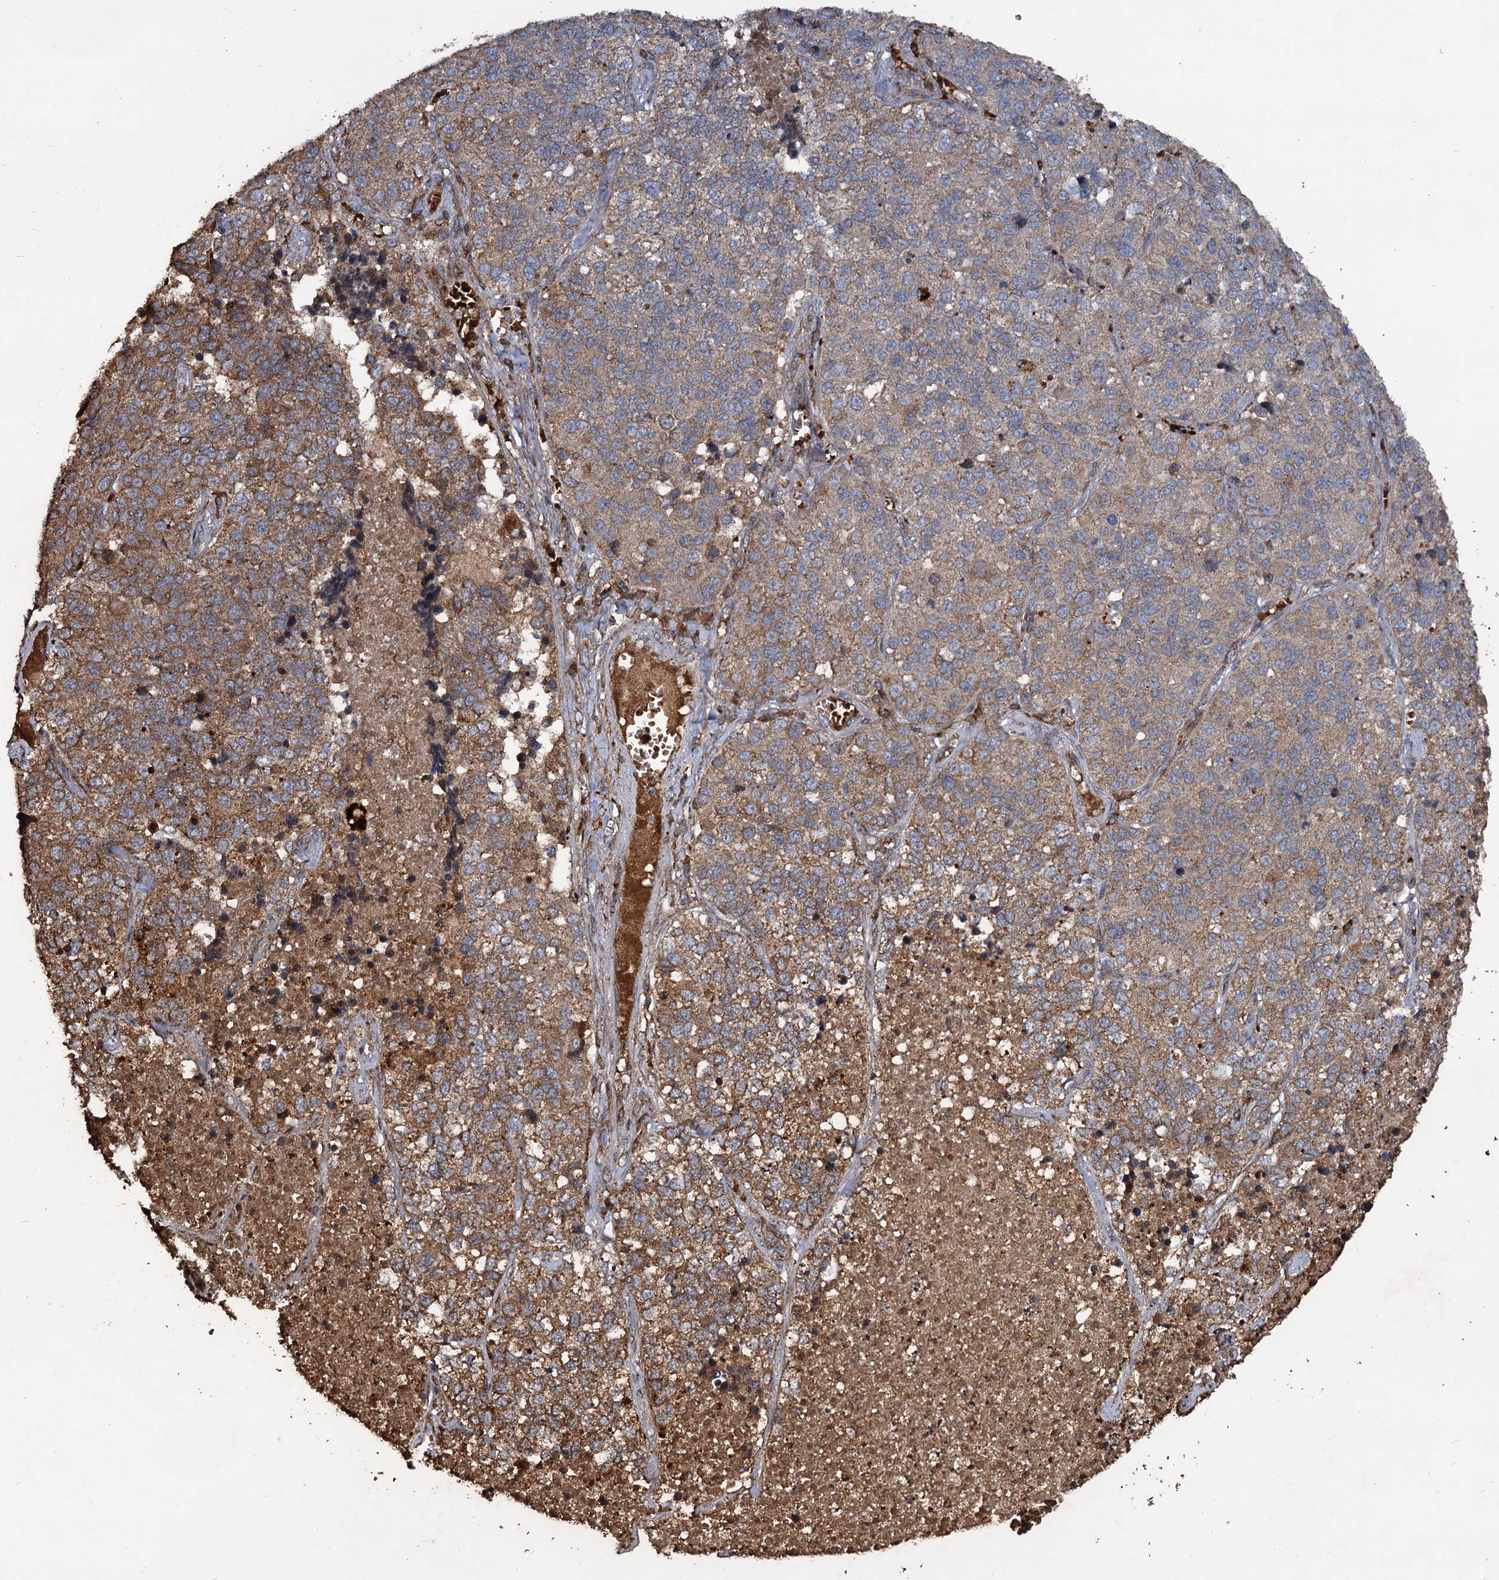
{"staining": {"intensity": "moderate", "quantity": "25%-75%", "location": "cytoplasmic/membranous"}, "tissue": "lung cancer", "cell_type": "Tumor cells", "image_type": "cancer", "snomed": [{"axis": "morphology", "description": "Adenocarcinoma, NOS"}, {"axis": "topography", "description": "Lung"}], "caption": "A photomicrograph showing moderate cytoplasmic/membranous positivity in approximately 25%-75% of tumor cells in lung cancer (adenocarcinoma), as visualized by brown immunohistochemical staining.", "gene": "NOTCH2NLA", "patient": {"sex": "male", "age": 49}}